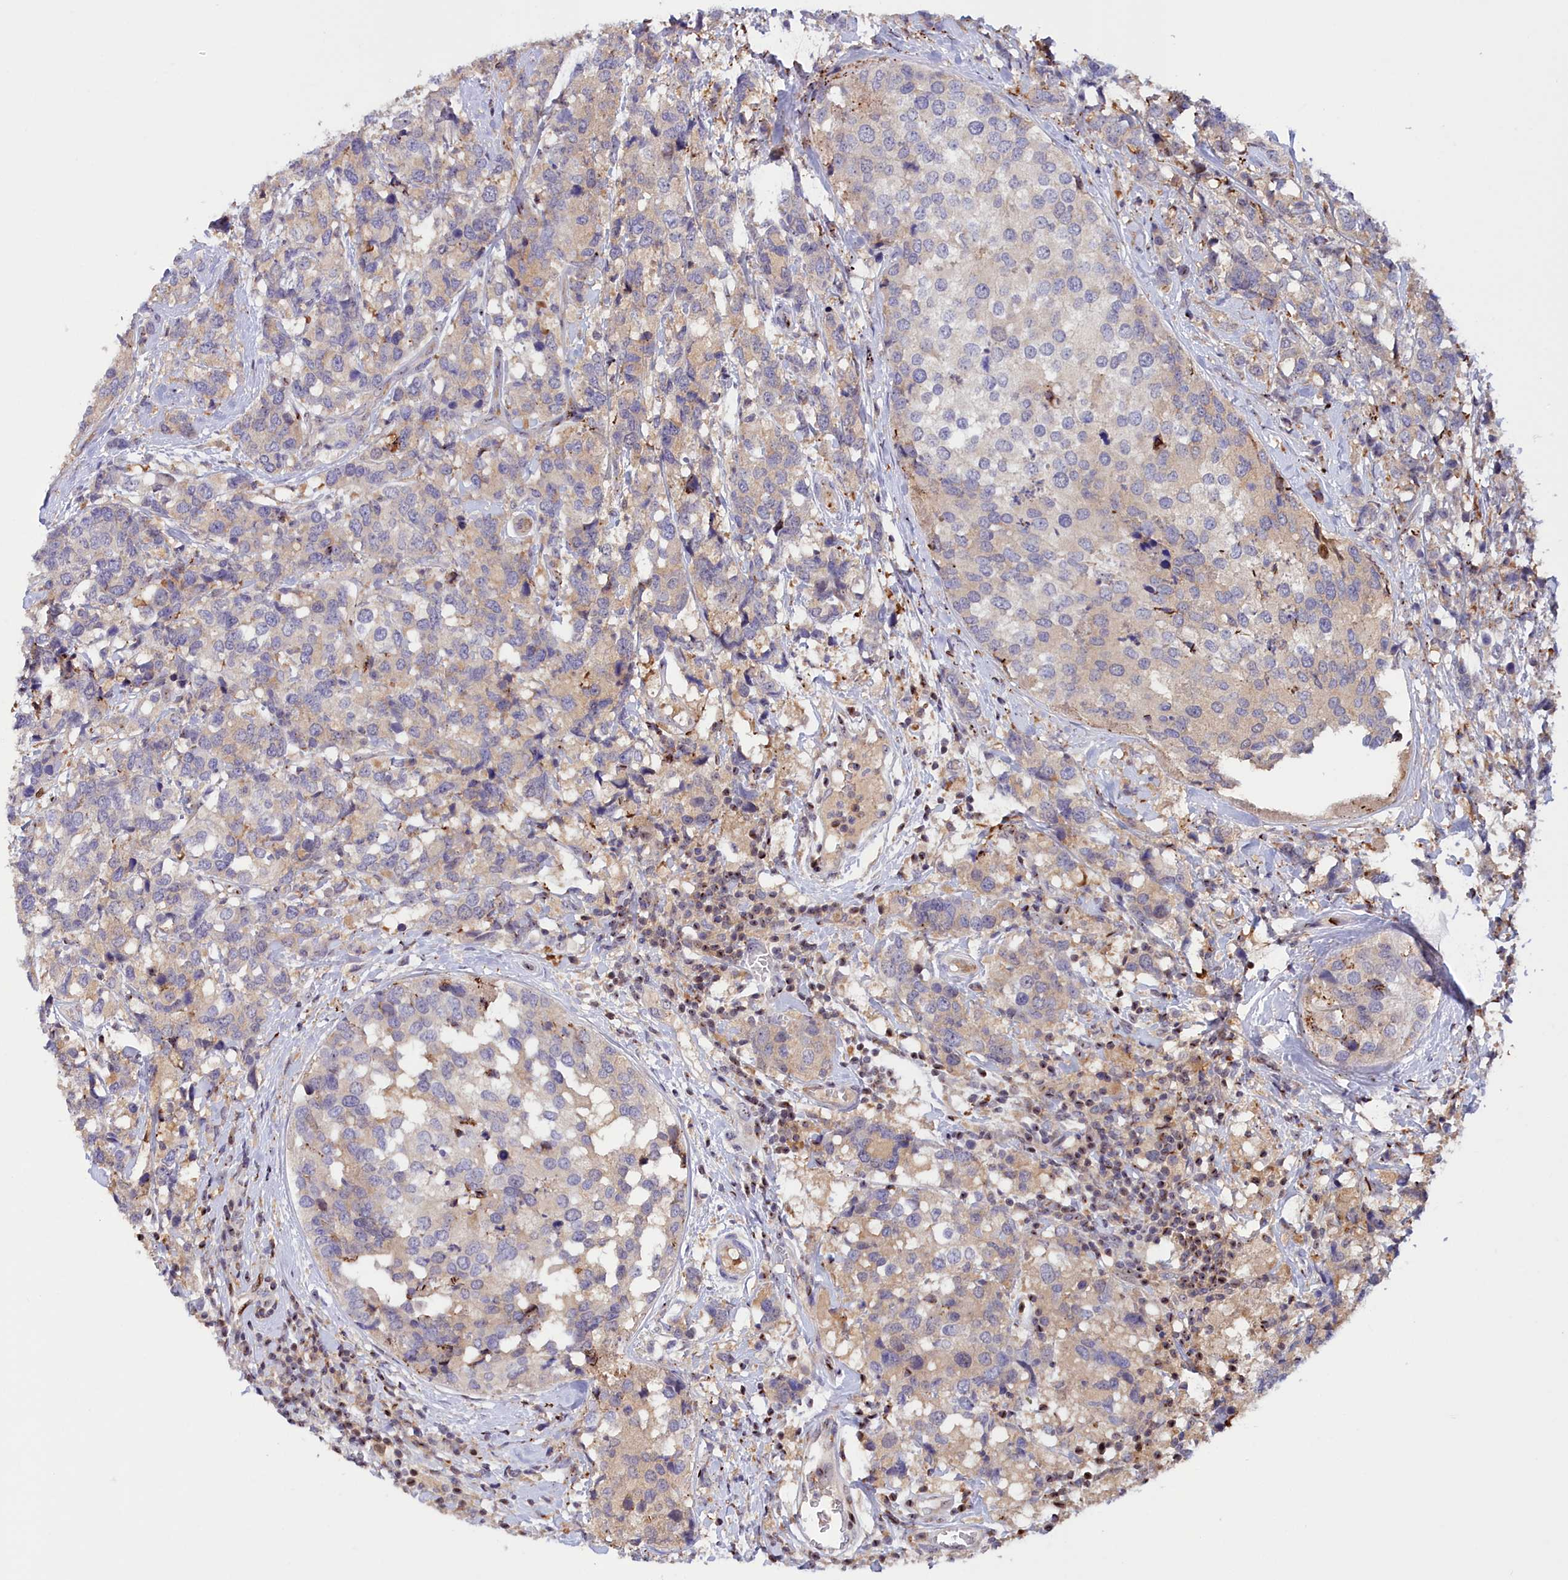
{"staining": {"intensity": "weak", "quantity": "<25%", "location": "cytoplasmic/membranous"}, "tissue": "breast cancer", "cell_type": "Tumor cells", "image_type": "cancer", "snomed": [{"axis": "morphology", "description": "Lobular carcinoma"}, {"axis": "topography", "description": "Breast"}], "caption": "High power microscopy photomicrograph of an immunohistochemistry (IHC) histopathology image of lobular carcinoma (breast), revealing no significant positivity in tumor cells.", "gene": "NEURL4", "patient": {"sex": "female", "age": 59}}